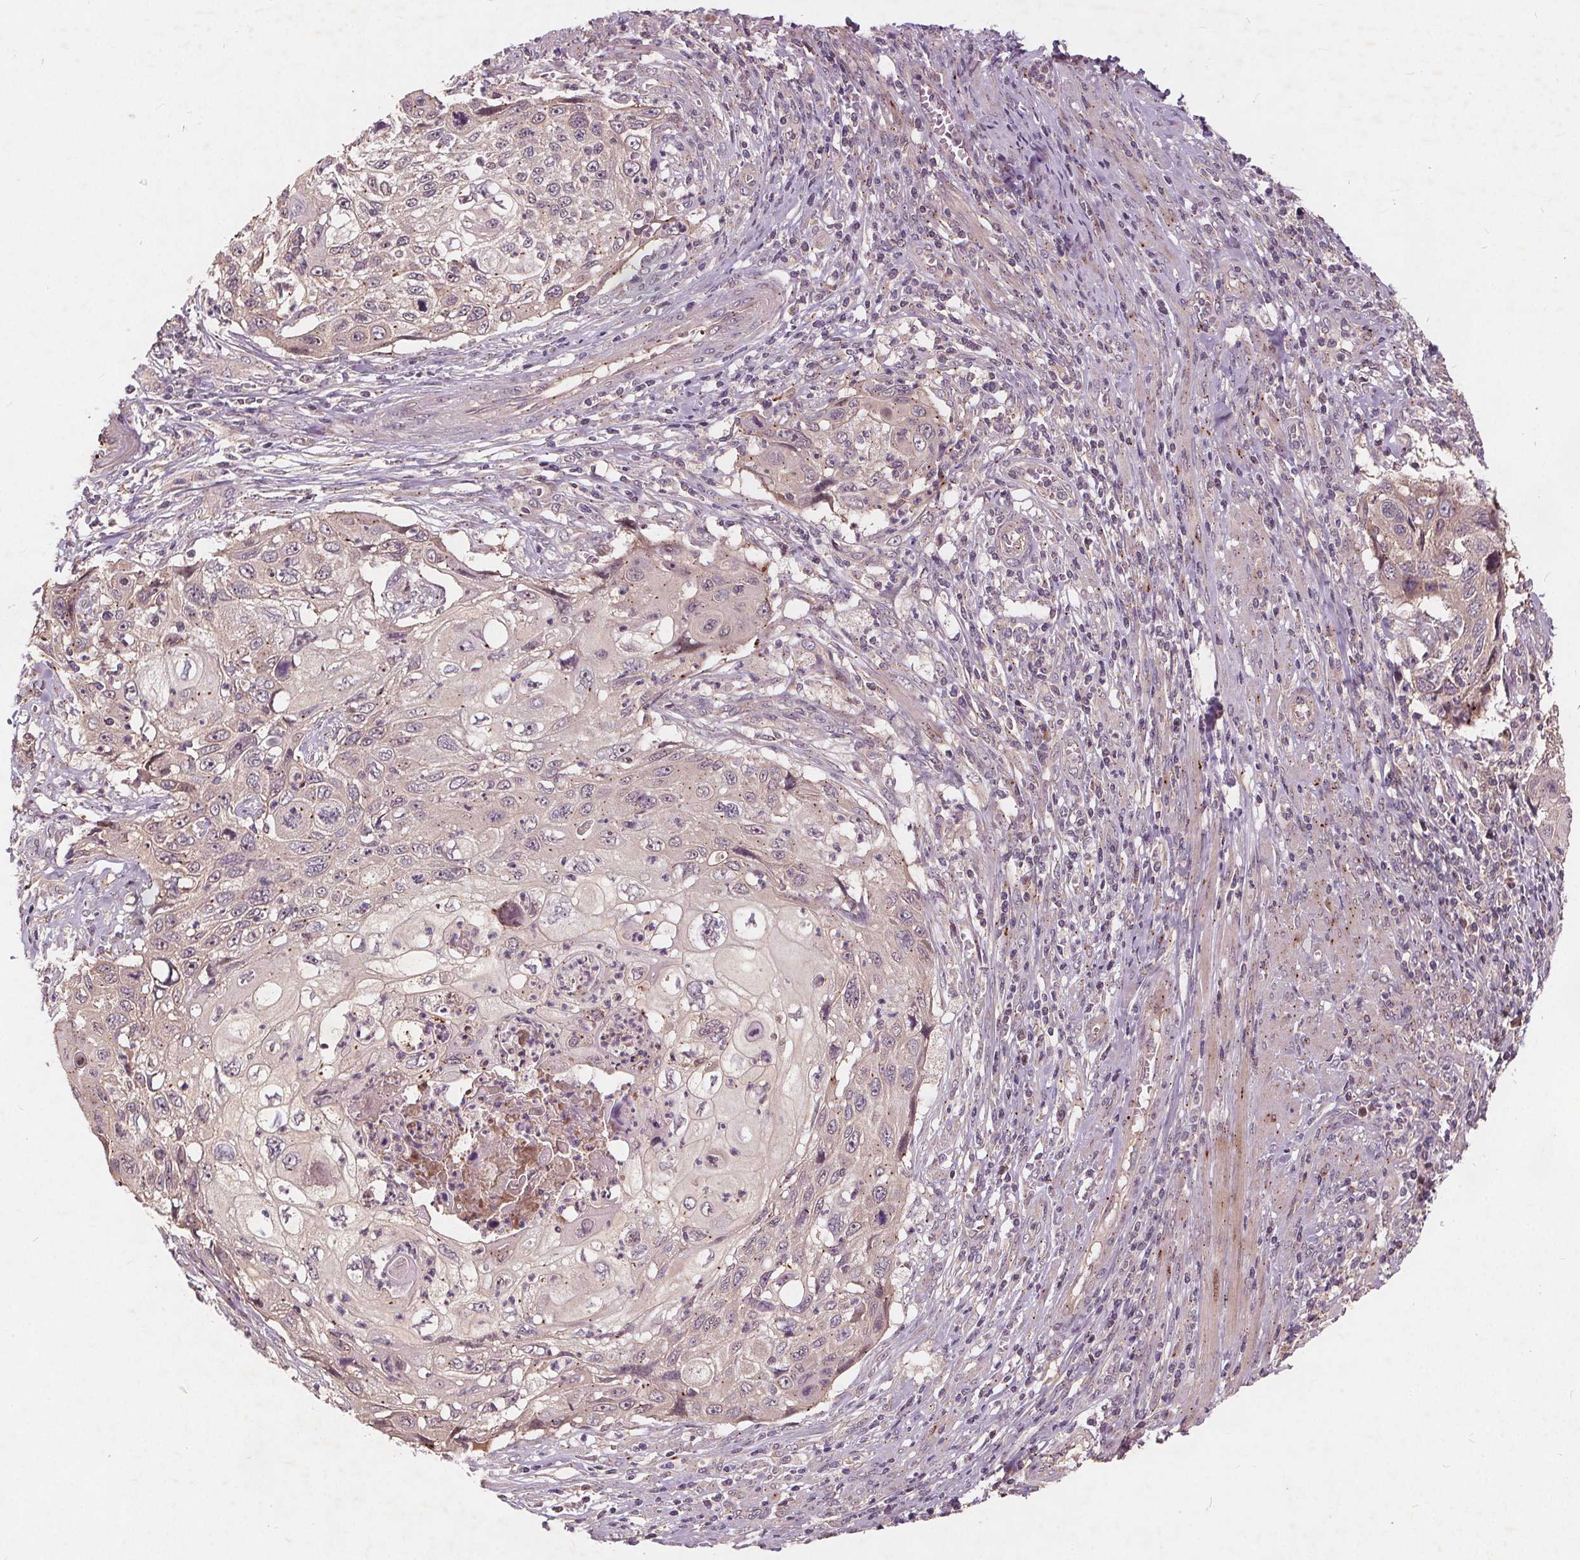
{"staining": {"intensity": "negative", "quantity": "none", "location": "none"}, "tissue": "cervical cancer", "cell_type": "Tumor cells", "image_type": "cancer", "snomed": [{"axis": "morphology", "description": "Squamous cell carcinoma, NOS"}, {"axis": "topography", "description": "Cervix"}], "caption": "A micrograph of cervical cancer (squamous cell carcinoma) stained for a protein reveals no brown staining in tumor cells.", "gene": "CSNK1G2", "patient": {"sex": "female", "age": 70}}